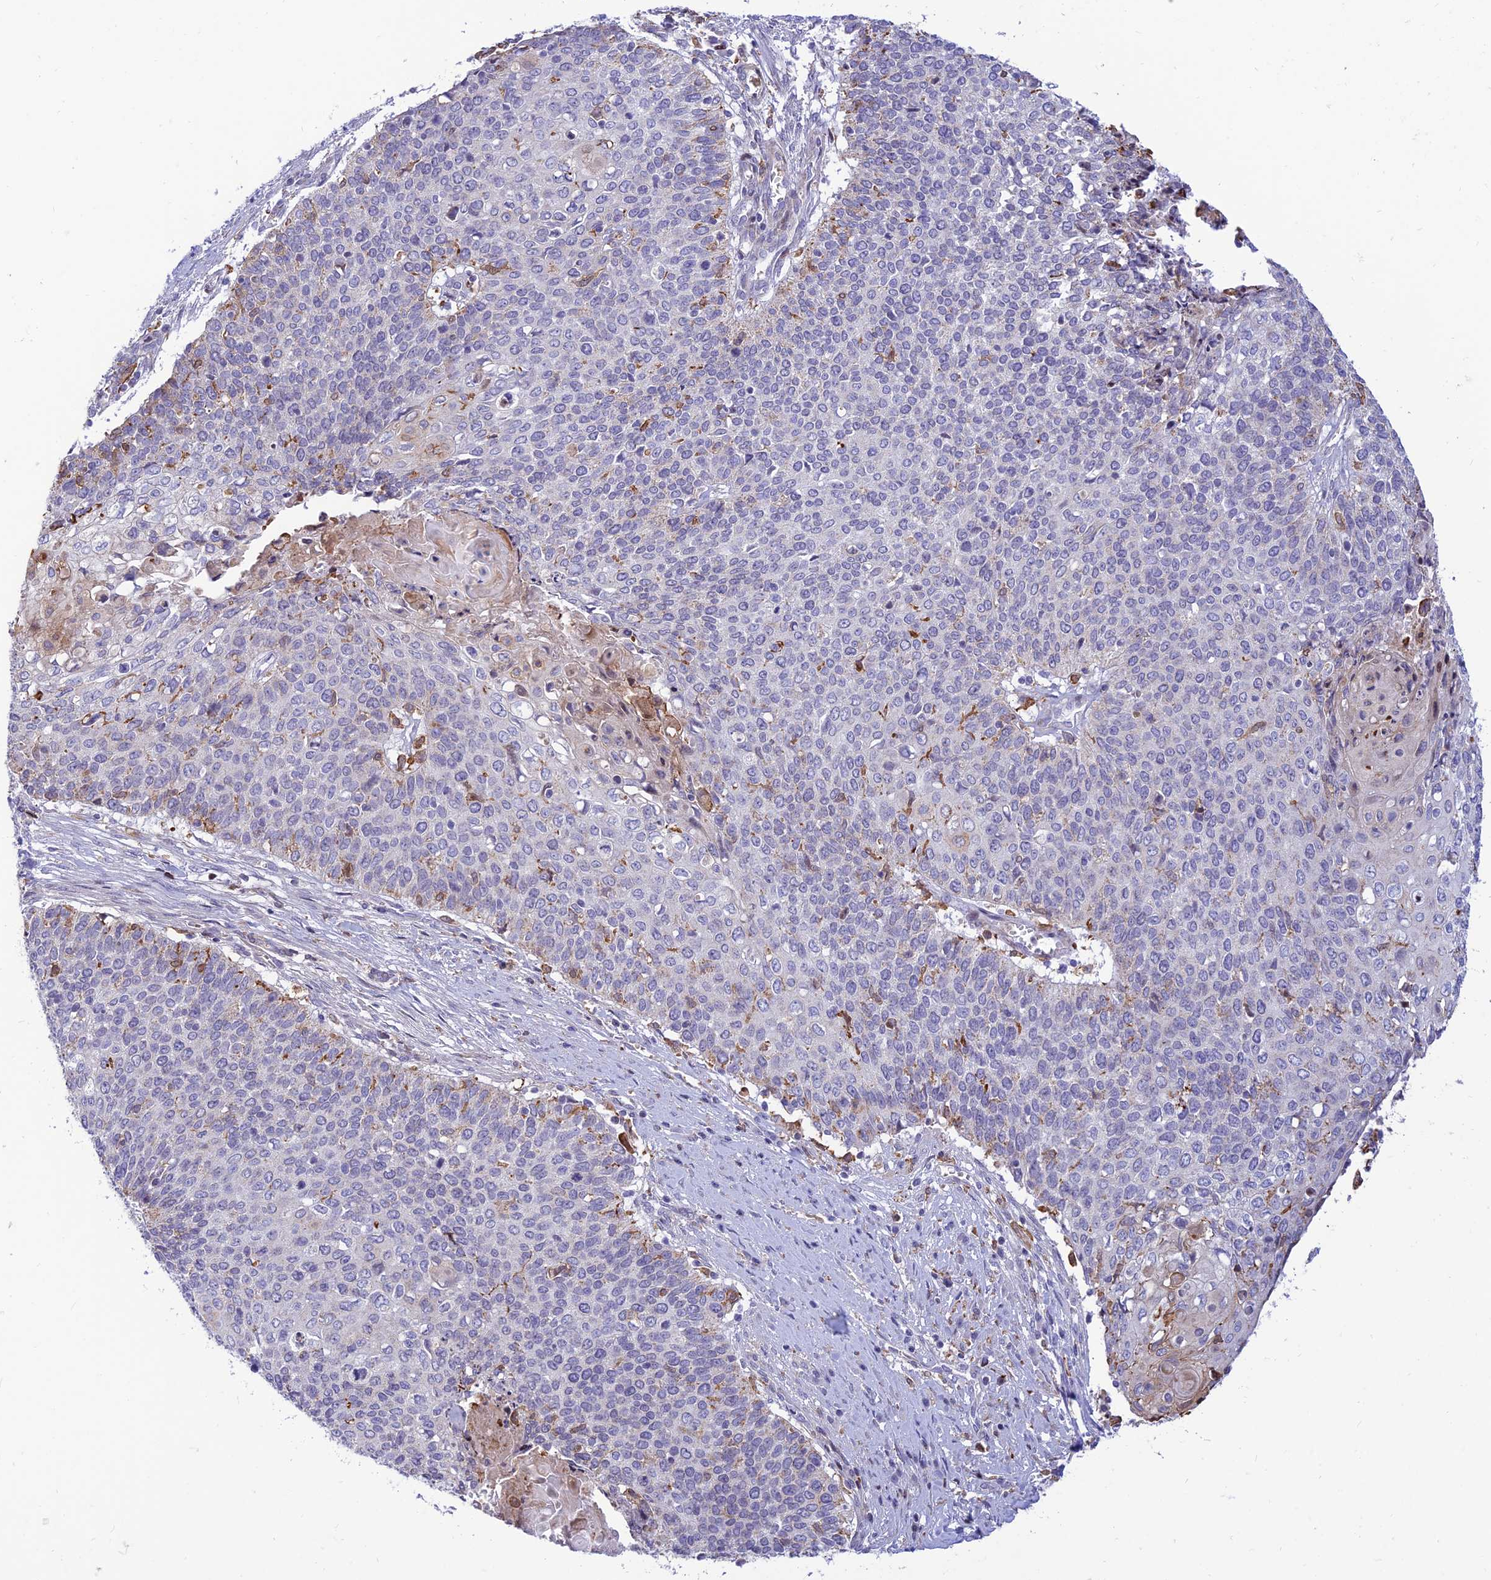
{"staining": {"intensity": "negative", "quantity": "none", "location": "none"}, "tissue": "cervical cancer", "cell_type": "Tumor cells", "image_type": "cancer", "snomed": [{"axis": "morphology", "description": "Squamous cell carcinoma, NOS"}, {"axis": "topography", "description": "Cervix"}], "caption": "A histopathology image of cervical cancer stained for a protein displays no brown staining in tumor cells.", "gene": "FAM186B", "patient": {"sex": "female", "age": 39}}